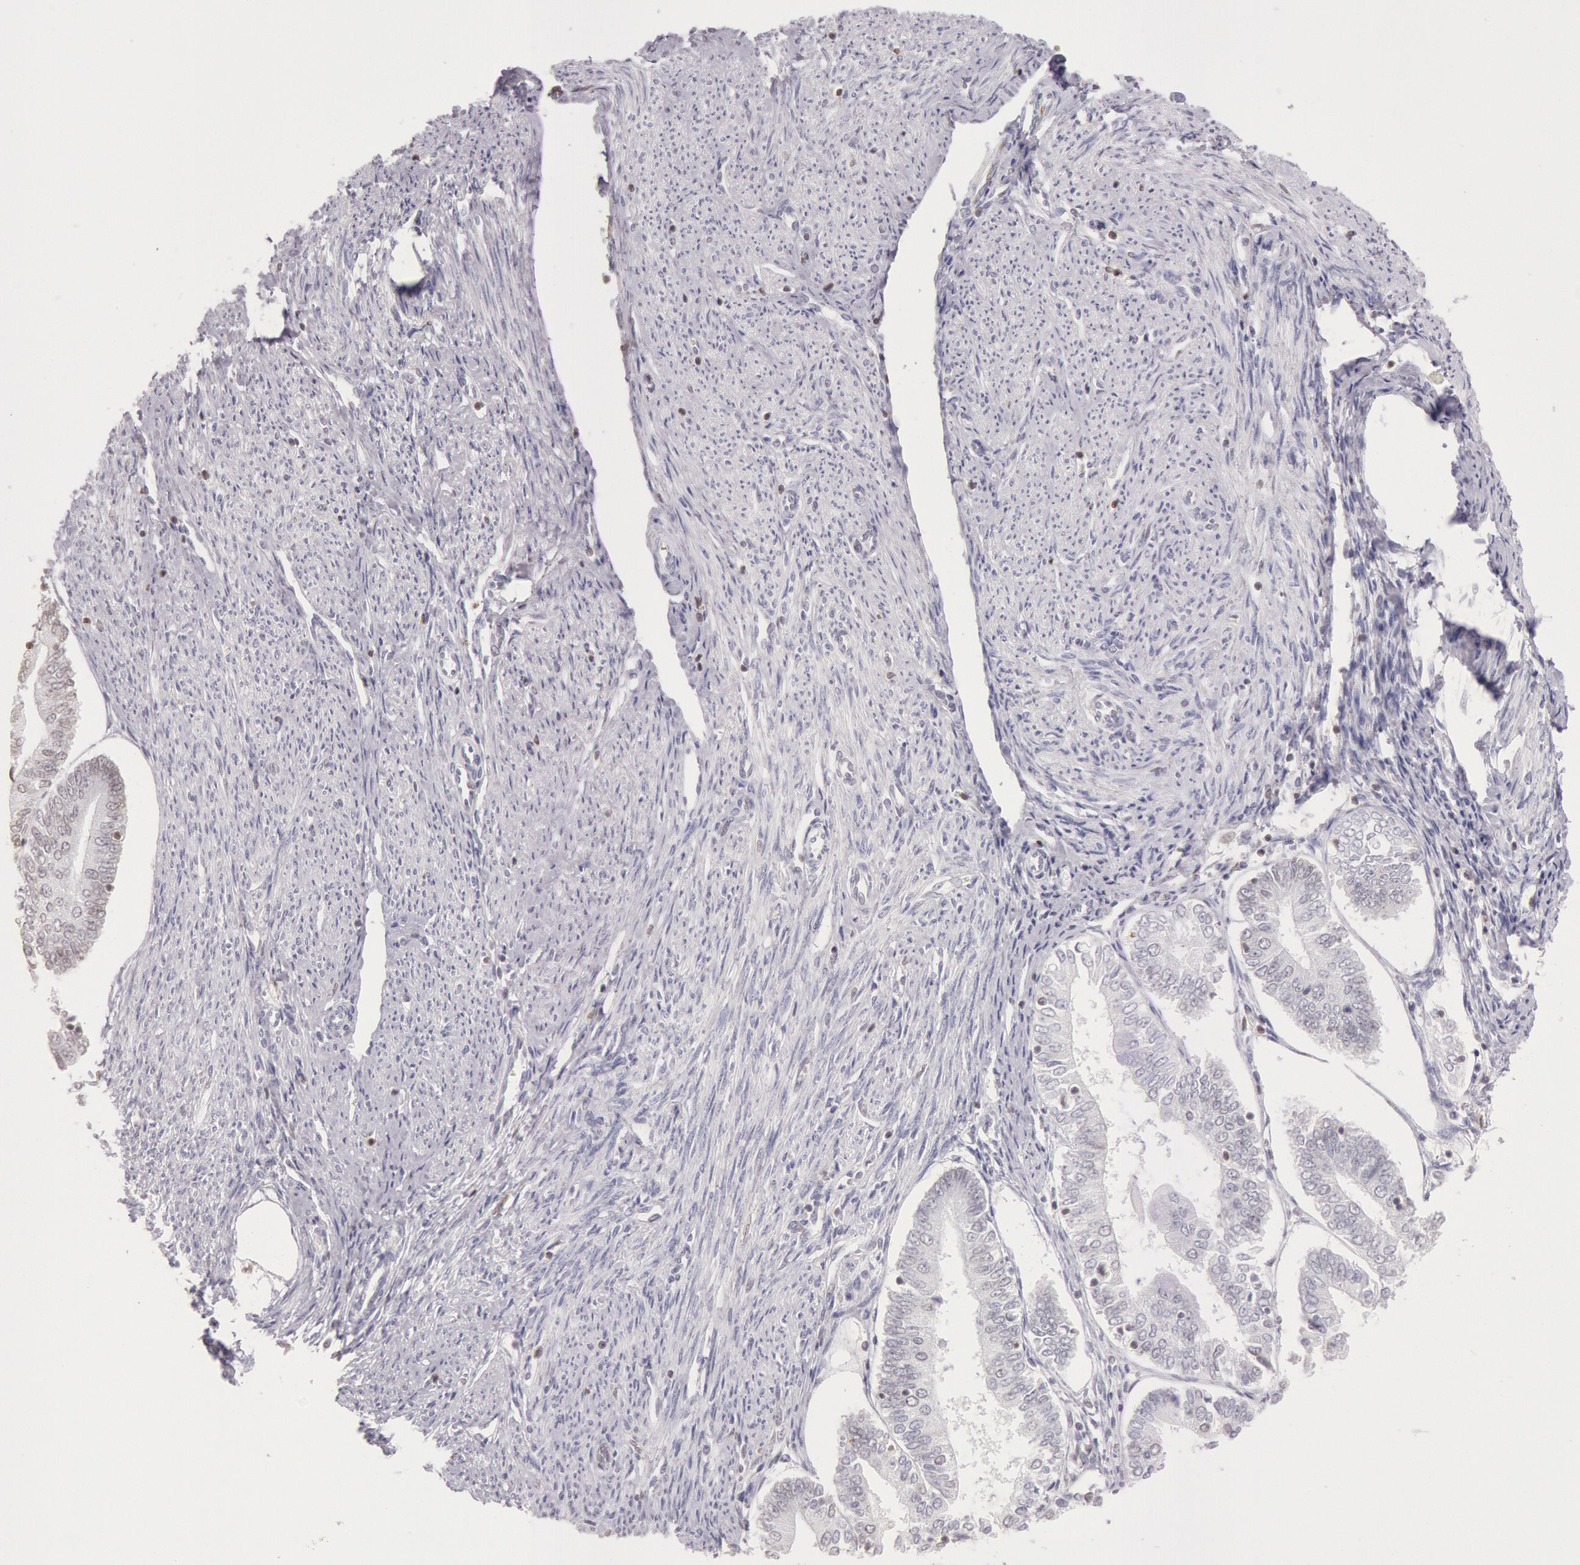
{"staining": {"intensity": "negative", "quantity": "none", "location": "none"}, "tissue": "endometrial cancer", "cell_type": "Tumor cells", "image_type": "cancer", "snomed": [{"axis": "morphology", "description": "Adenocarcinoma, NOS"}, {"axis": "topography", "description": "Endometrium"}], "caption": "An immunohistochemistry photomicrograph of adenocarcinoma (endometrial) is shown. There is no staining in tumor cells of adenocarcinoma (endometrial).", "gene": "HIF1A", "patient": {"sex": "female", "age": 75}}